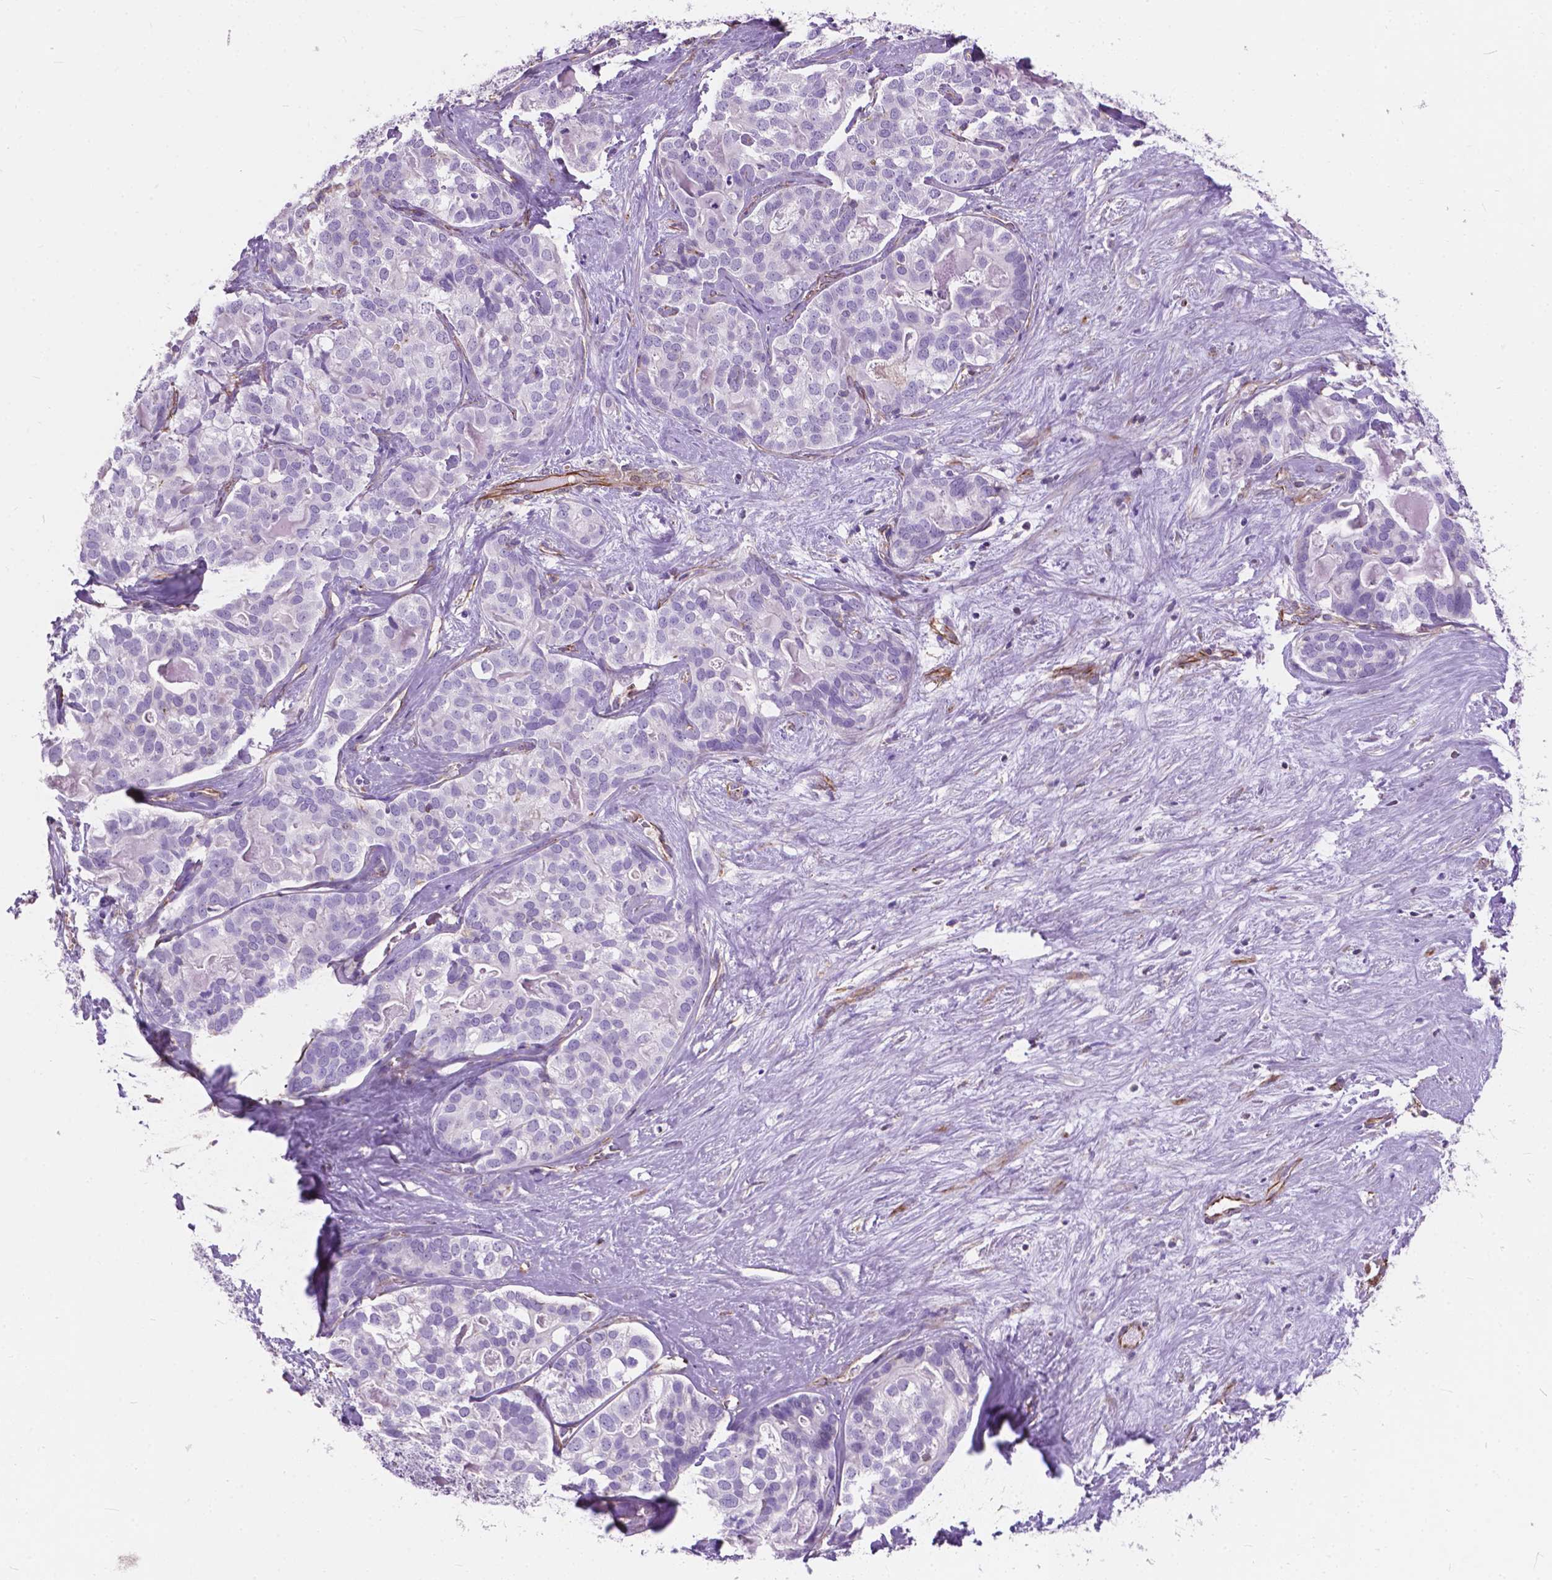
{"staining": {"intensity": "negative", "quantity": "none", "location": "none"}, "tissue": "liver cancer", "cell_type": "Tumor cells", "image_type": "cancer", "snomed": [{"axis": "morphology", "description": "Cholangiocarcinoma"}, {"axis": "topography", "description": "Liver"}], "caption": "The histopathology image displays no significant staining in tumor cells of liver cancer.", "gene": "AMOT", "patient": {"sex": "male", "age": 56}}